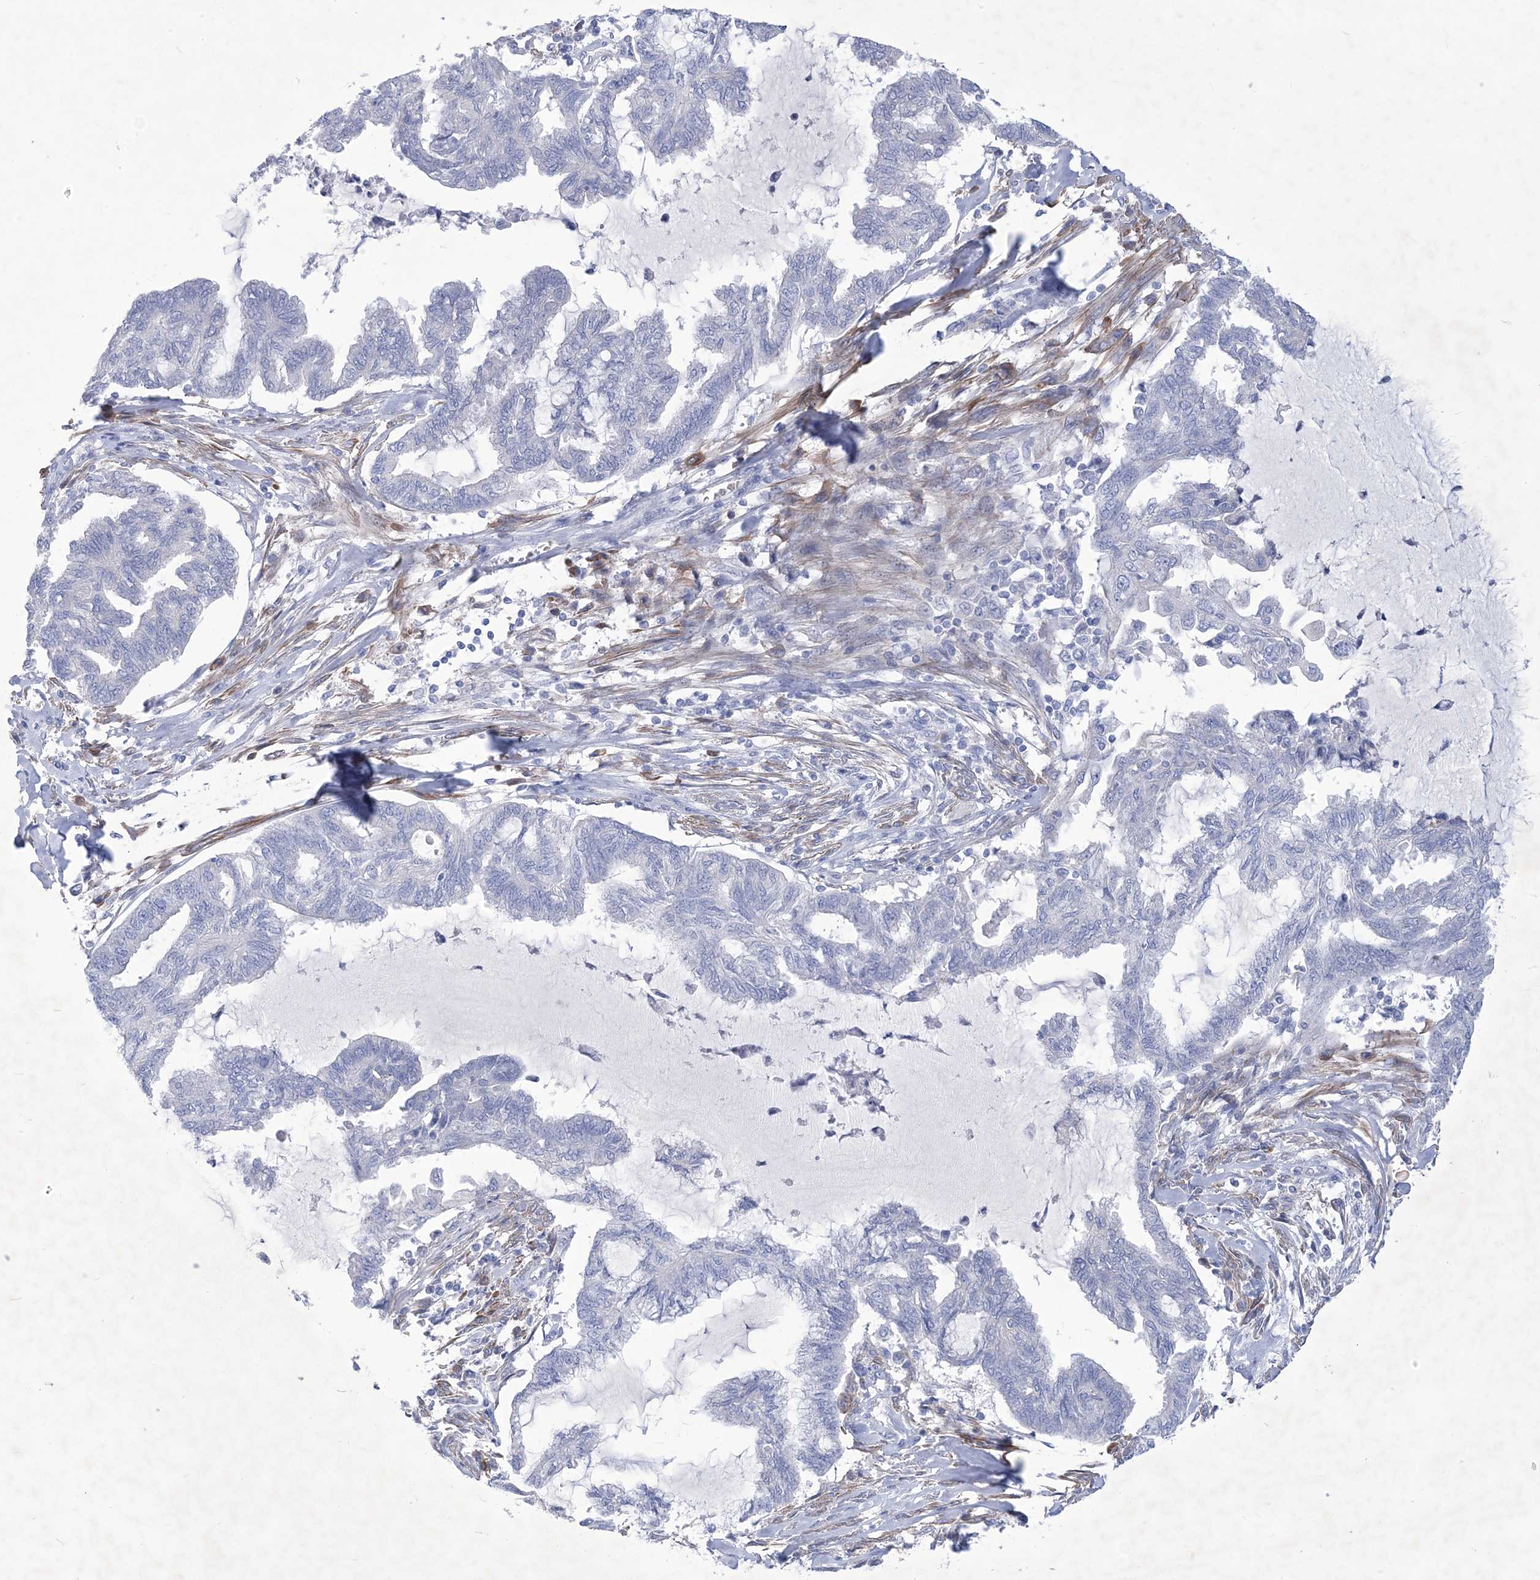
{"staining": {"intensity": "negative", "quantity": "none", "location": "none"}, "tissue": "endometrial cancer", "cell_type": "Tumor cells", "image_type": "cancer", "snomed": [{"axis": "morphology", "description": "Adenocarcinoma, NOS"}, {"axis": "topography", "description": "Endometrium"}], "caption": "Immunohistochemistry (IHC) micrograph of neoplastic tissue: endometrial cancer stained with DAB (3,3'-diaminobenzidine) shows no significant protein positivity in tumor cells.", "gene": "WDR74", "patient": {"sex": "female", "age": 86}}